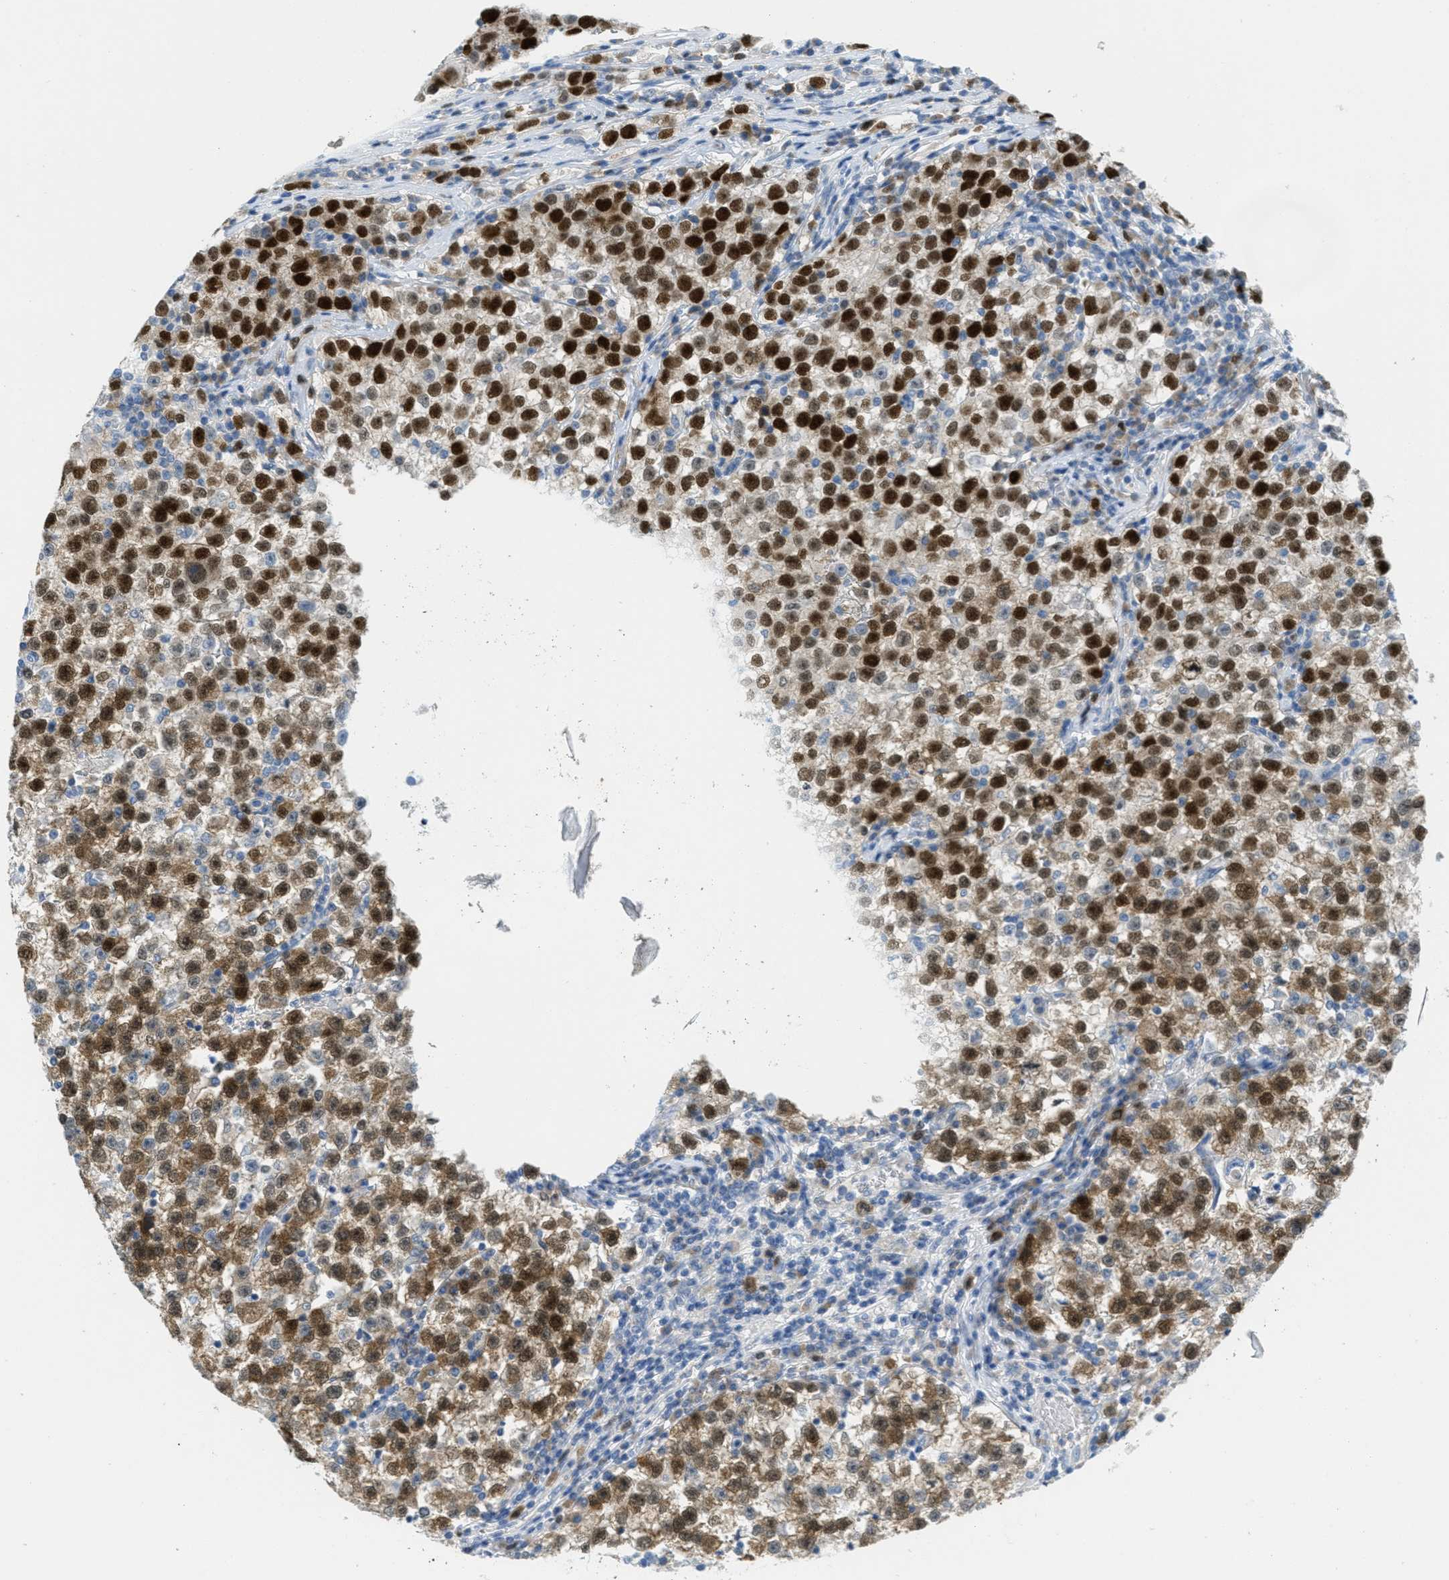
{"staining": {"intensity": "strong", "quantity": ">75%", "location": "cytoplasmic/membranous,nuclear"}, "tissue": "testis cancer", "cell_type": "Tumor cells", "image_type": "cancer", "snomed": [{"axis": "morphology", "description": "Seminoma, NOS"}, {"axis": "topography", "description": "Testis"}], "caption": "Immunohistochemical staining of testis cancer (seminoma) exhibits strong cytoplasmic/membranous and nuclear protein expression in approximately >75% of tumor cells. Nuclei are stained in blue.", "gene": "ORC6", "patient": {"sex": "male", "age": 22}}